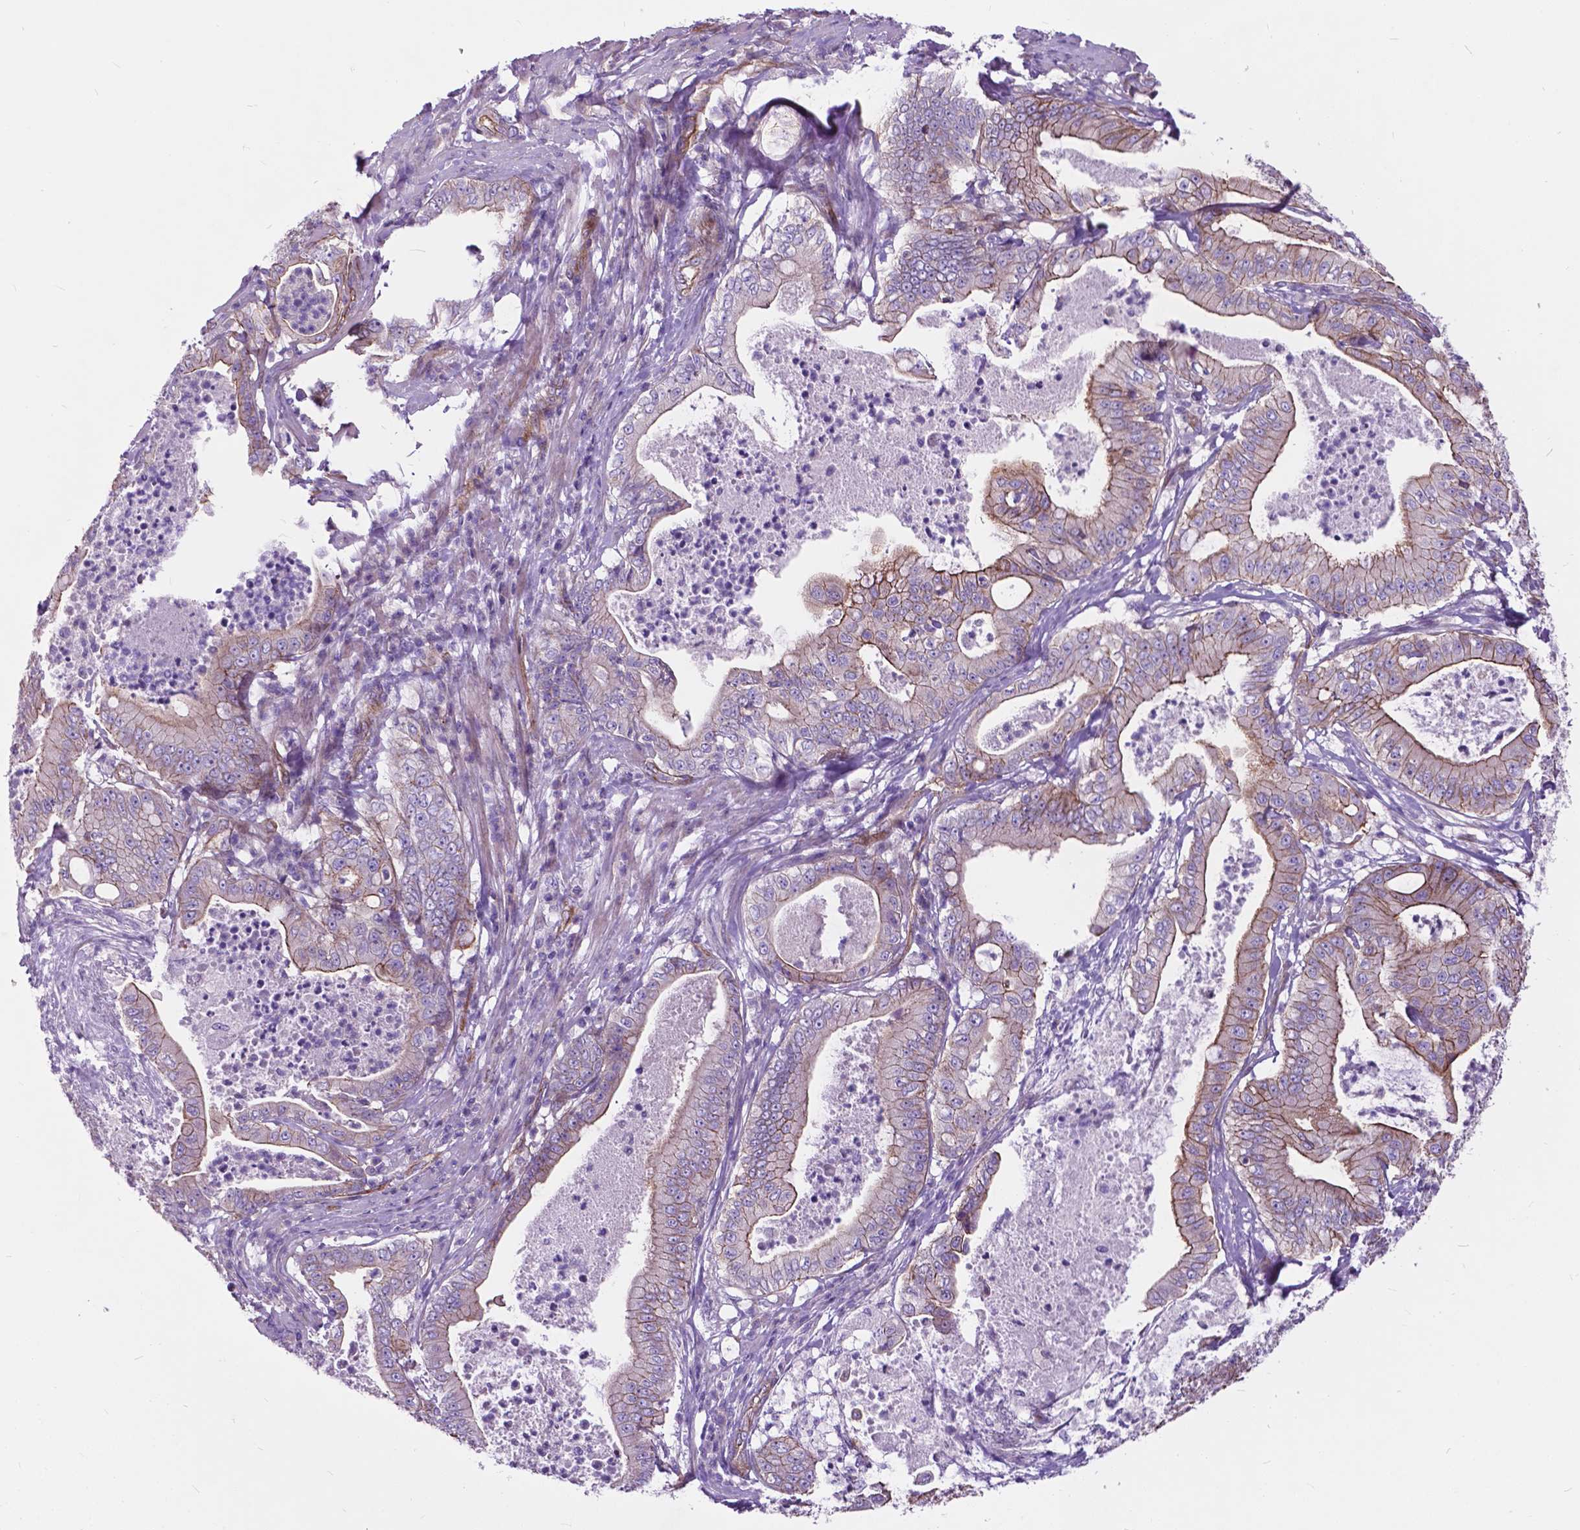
{"staining": {"intensity": "moderate", "quantity": "25%-75%", "location": "cytoplasmic/membranous"}, "tissue": "pancreatic cancer", "cell_type": "Tumor cells", "image_type": "cancer", "snomed": [{"axis": "morphology", "description": "Adenocarcinoma, NOS"}, {"axis": "topography", "description": "Pancreas"}], "caption": "The immunohistochemical stain labels moderate cytoplasmic/membranous expression in tumor cells of adenocarcinoma (pancreatic) tissue. (DAB IHC, brown staining for protein, blue staining for nuclei).", "gene": "FLT4", "patient": {"sex": "male", "age": 71}}